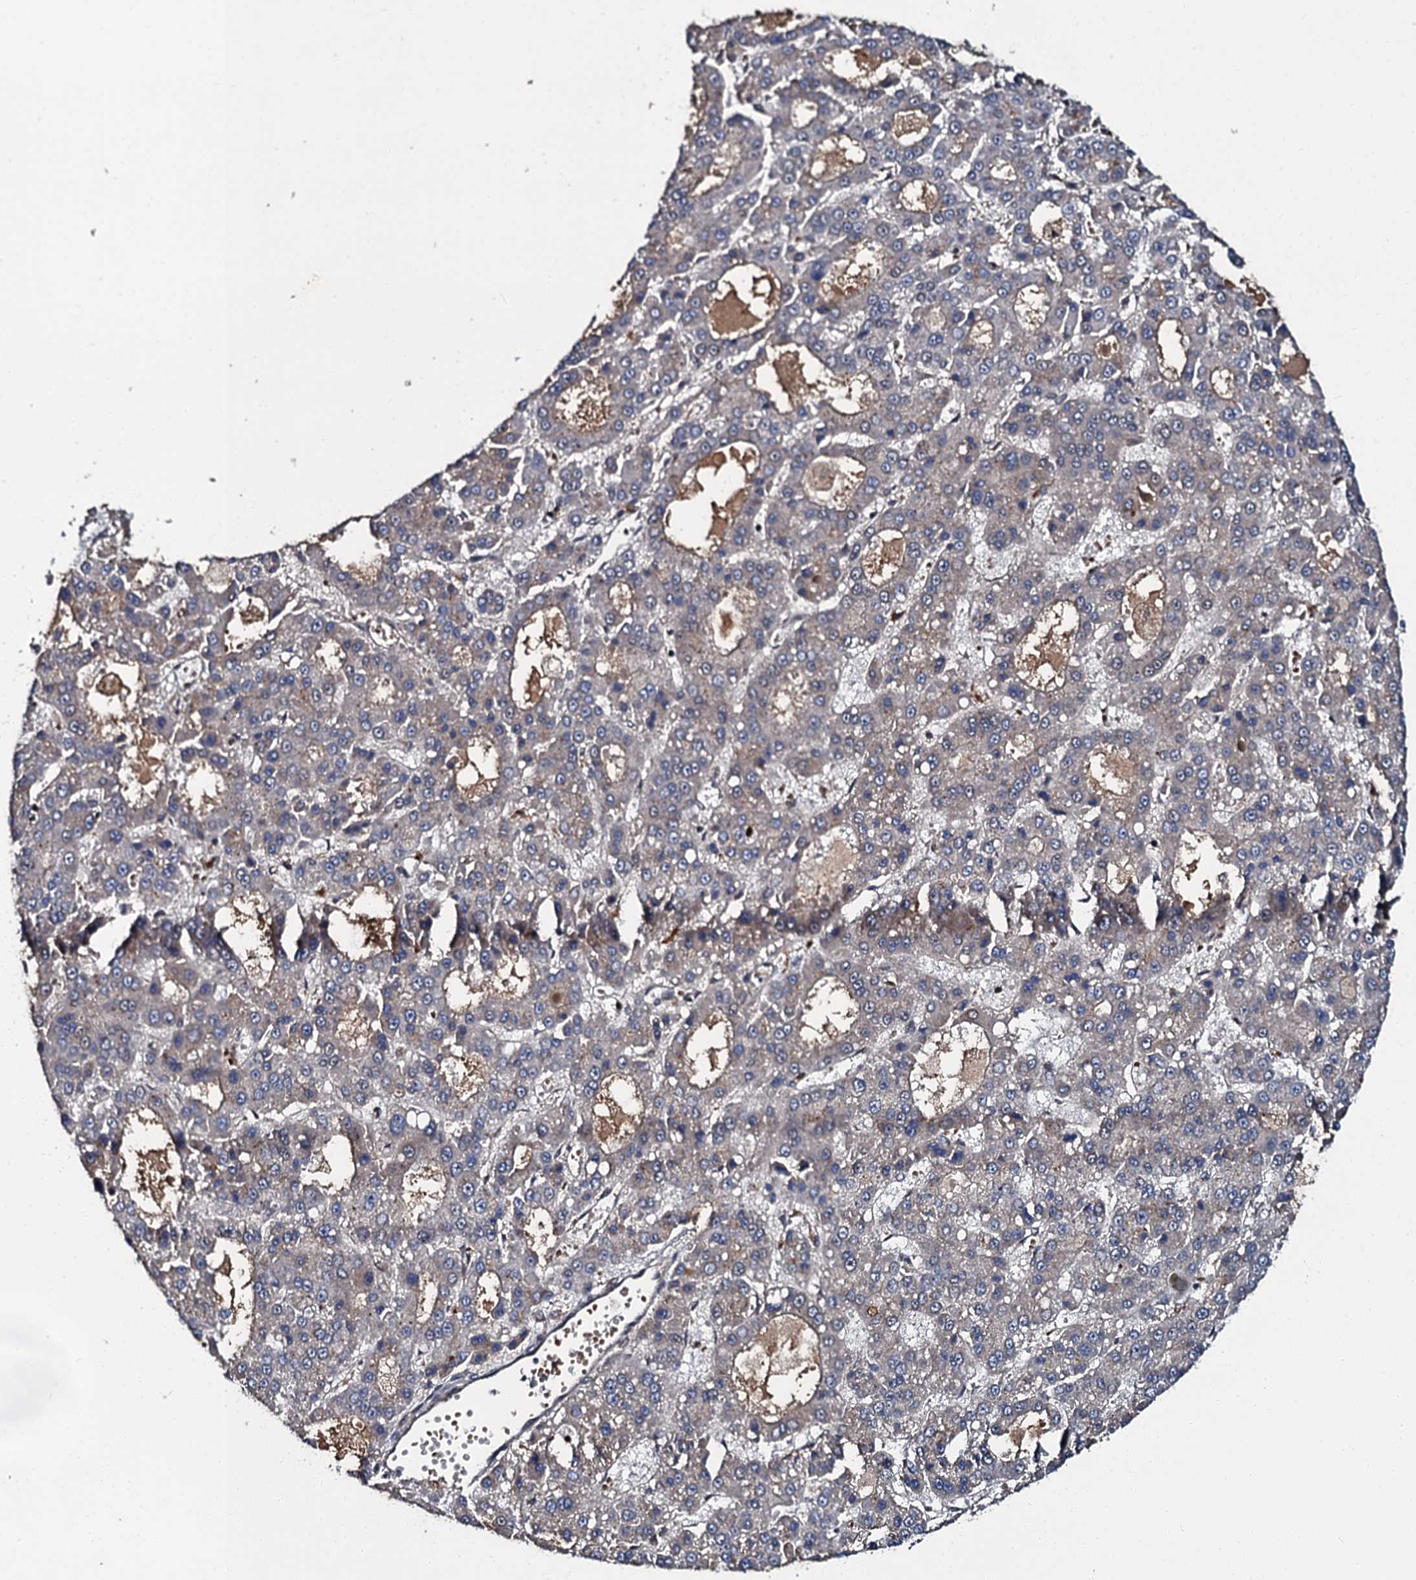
{"staining": {"intensity": "weak", "quantity": "<25%", "location": "cytoplasmic/membranous"}, "tissue": "liver cancer", "cell_type": "Tumor cells", "image_type": "cancer", "snomed": [{"axis": "morphology", "description": "Carcinoma, Hepatocellular, NOS"}, {"axis": "topography", "description": "Liver"}], "caption": "Immunohistochemical staining of human liver hepatocellular carcinoma reveals no significant expression in tumor cells.", "gene": "N4BP1", "patient": {"sex": "male", "age": 70}}